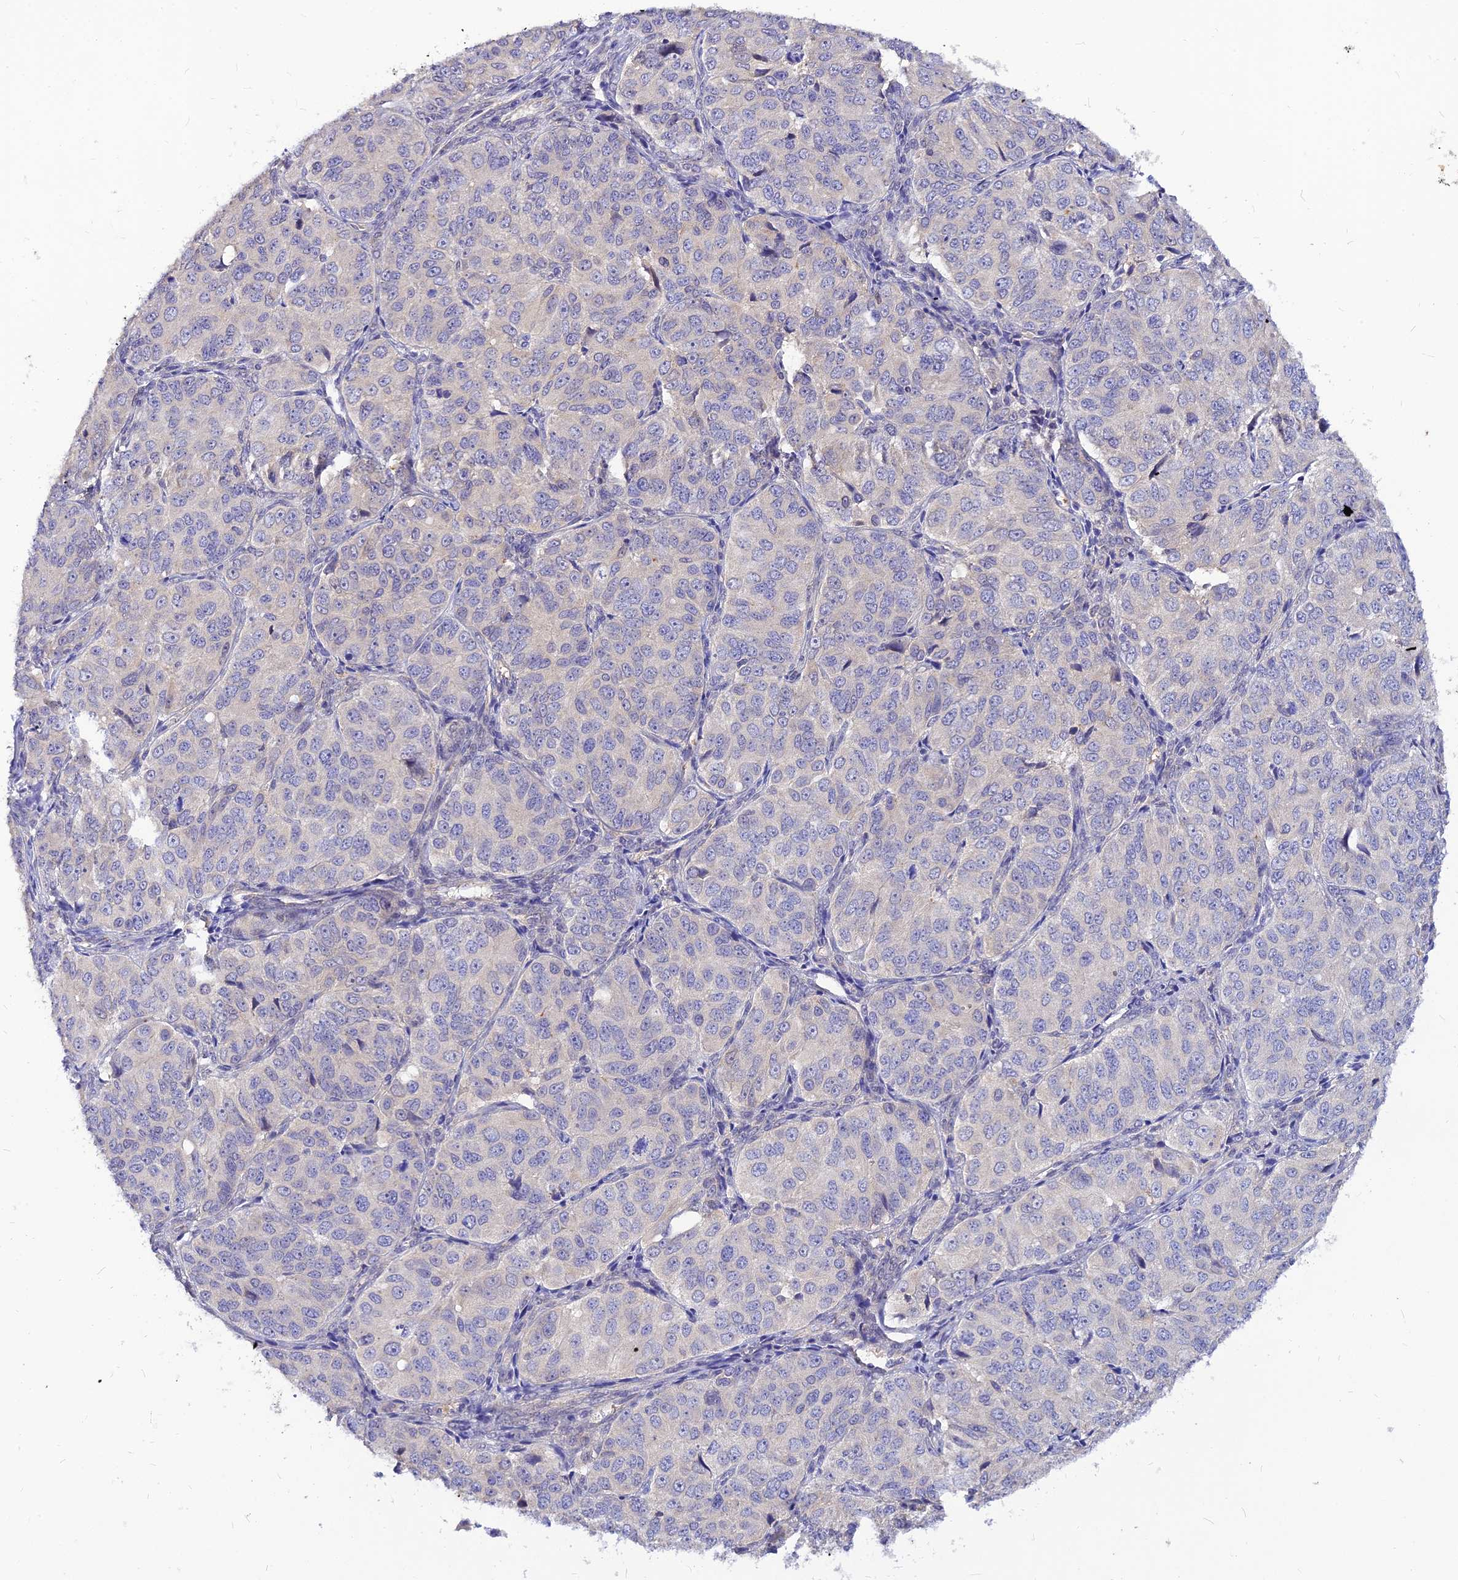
{"staining": {"intensity": "negative", "quantity": "none", "location": "none"}, "tissue": "ovarian cancer", "cell_type": "Tumor cells", "image_type": "cancer", "snomed": [{"axis": "morphology", "description": "Carcinoma, endometroid"}, {"axis": "topography", "description": "Ovary"}], "caption": "A histopathology image of human ovarian endometroid carcinoma is negative for staining in tumor cells. (DAB (3,3'-diaminobenzidine) immunohistochemistry (IHC), high magnification).", "gene": "CZIB", "patient": {"sex": "female", "age": 51}}